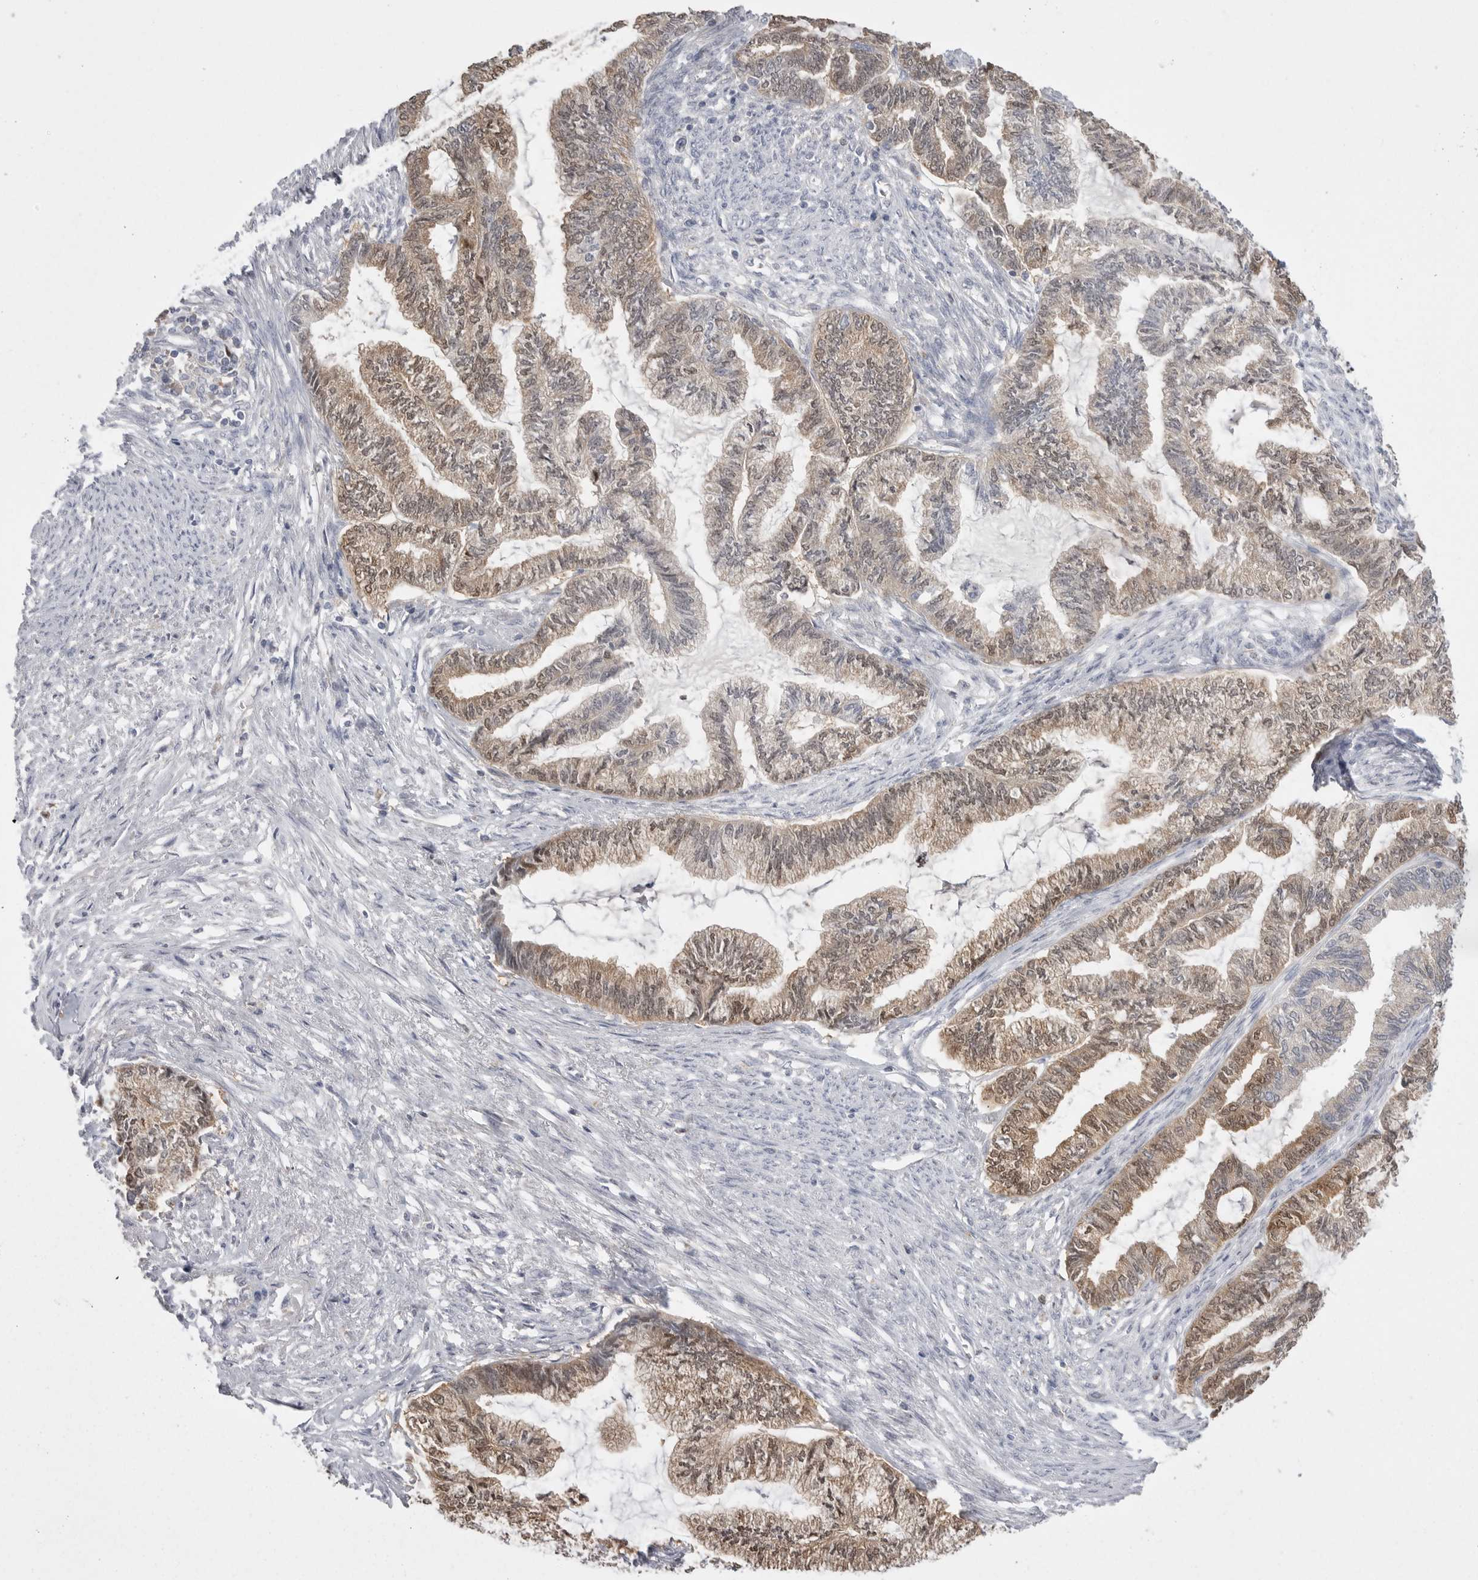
{"staining": {"intensity": "moderate", "quantity": ">75%", "location": "cytoplasmic/membranous,nuclear"}, "tissue": "endometrial cancer", "cell_type": "Tumor cells", "image_type": "cancer", "snomed": [{"axis": "morphology", "description": "Adenocarcinoma, NOS"}, {"axis": "topography", "description": "Endometrium"}], "caption": "Adenocarcinoma (endometrial) stained with a protein marker demonstrates moderate staining in tumor cells.", "gene": "KYAT3", "patient": {"sex": "female", "age": 86}}